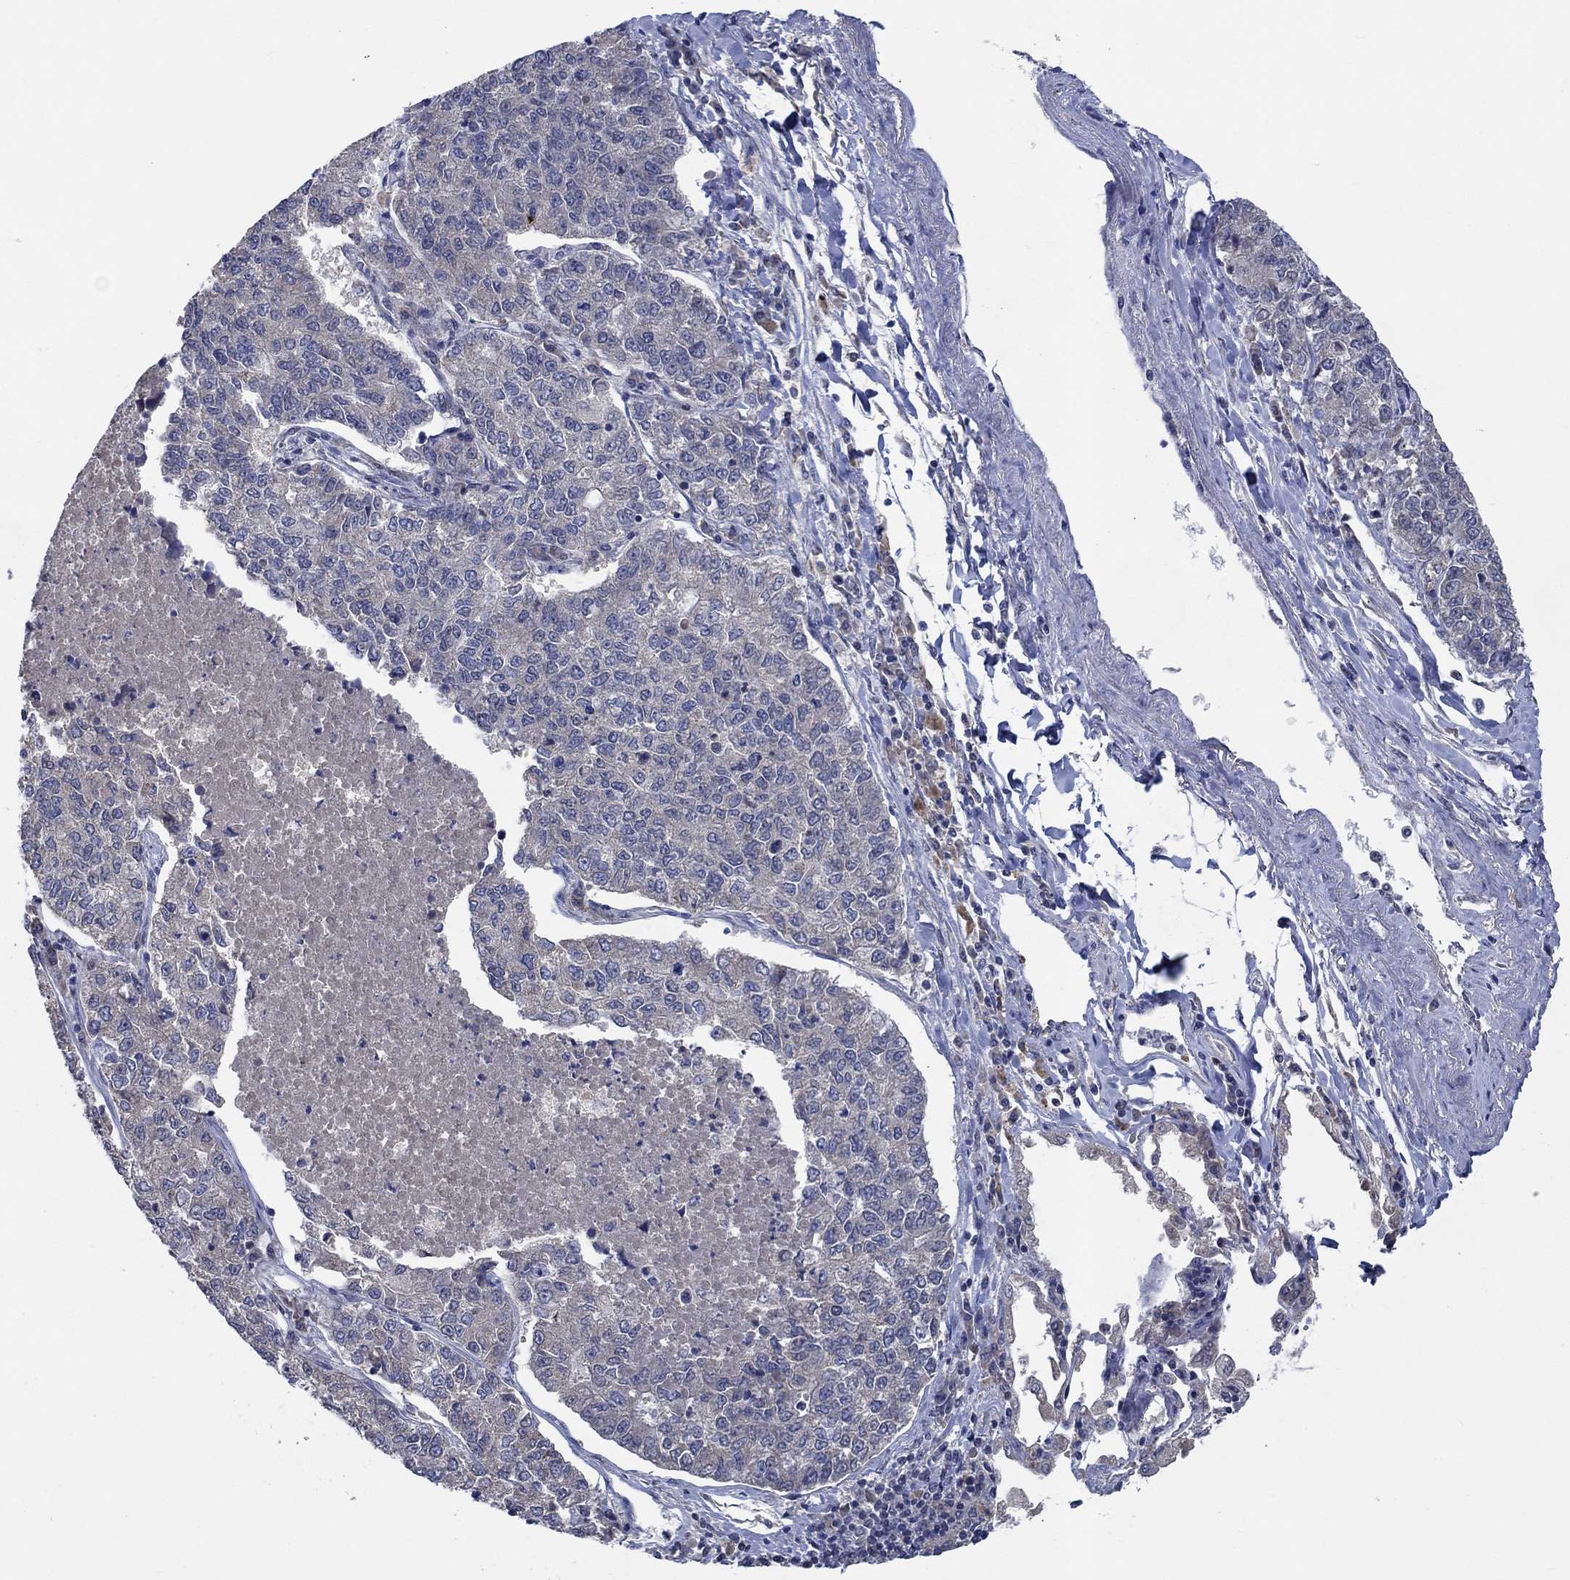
{"staining": {"intensity": "weak", "quantity": "<25%", "location": "nuclear"}, "tissue": "lung cancer", "cell_type": "Tumor cells", "image_type": "cancer", "snomed": [{"axis": "morphology", "description": "Adenocarcinoma, NOS"}, {"axis": "topography", "description": "Lung"}], "caption": "Tumor cells show no significant protein staining in lung cancer (adenocarcinoma). The staining is performed using DAB brown chromogen with nuclei counter-stained in using hematoxylin.", "gene": "HTN1", "patient": {"sex": "male", "age": 49}}